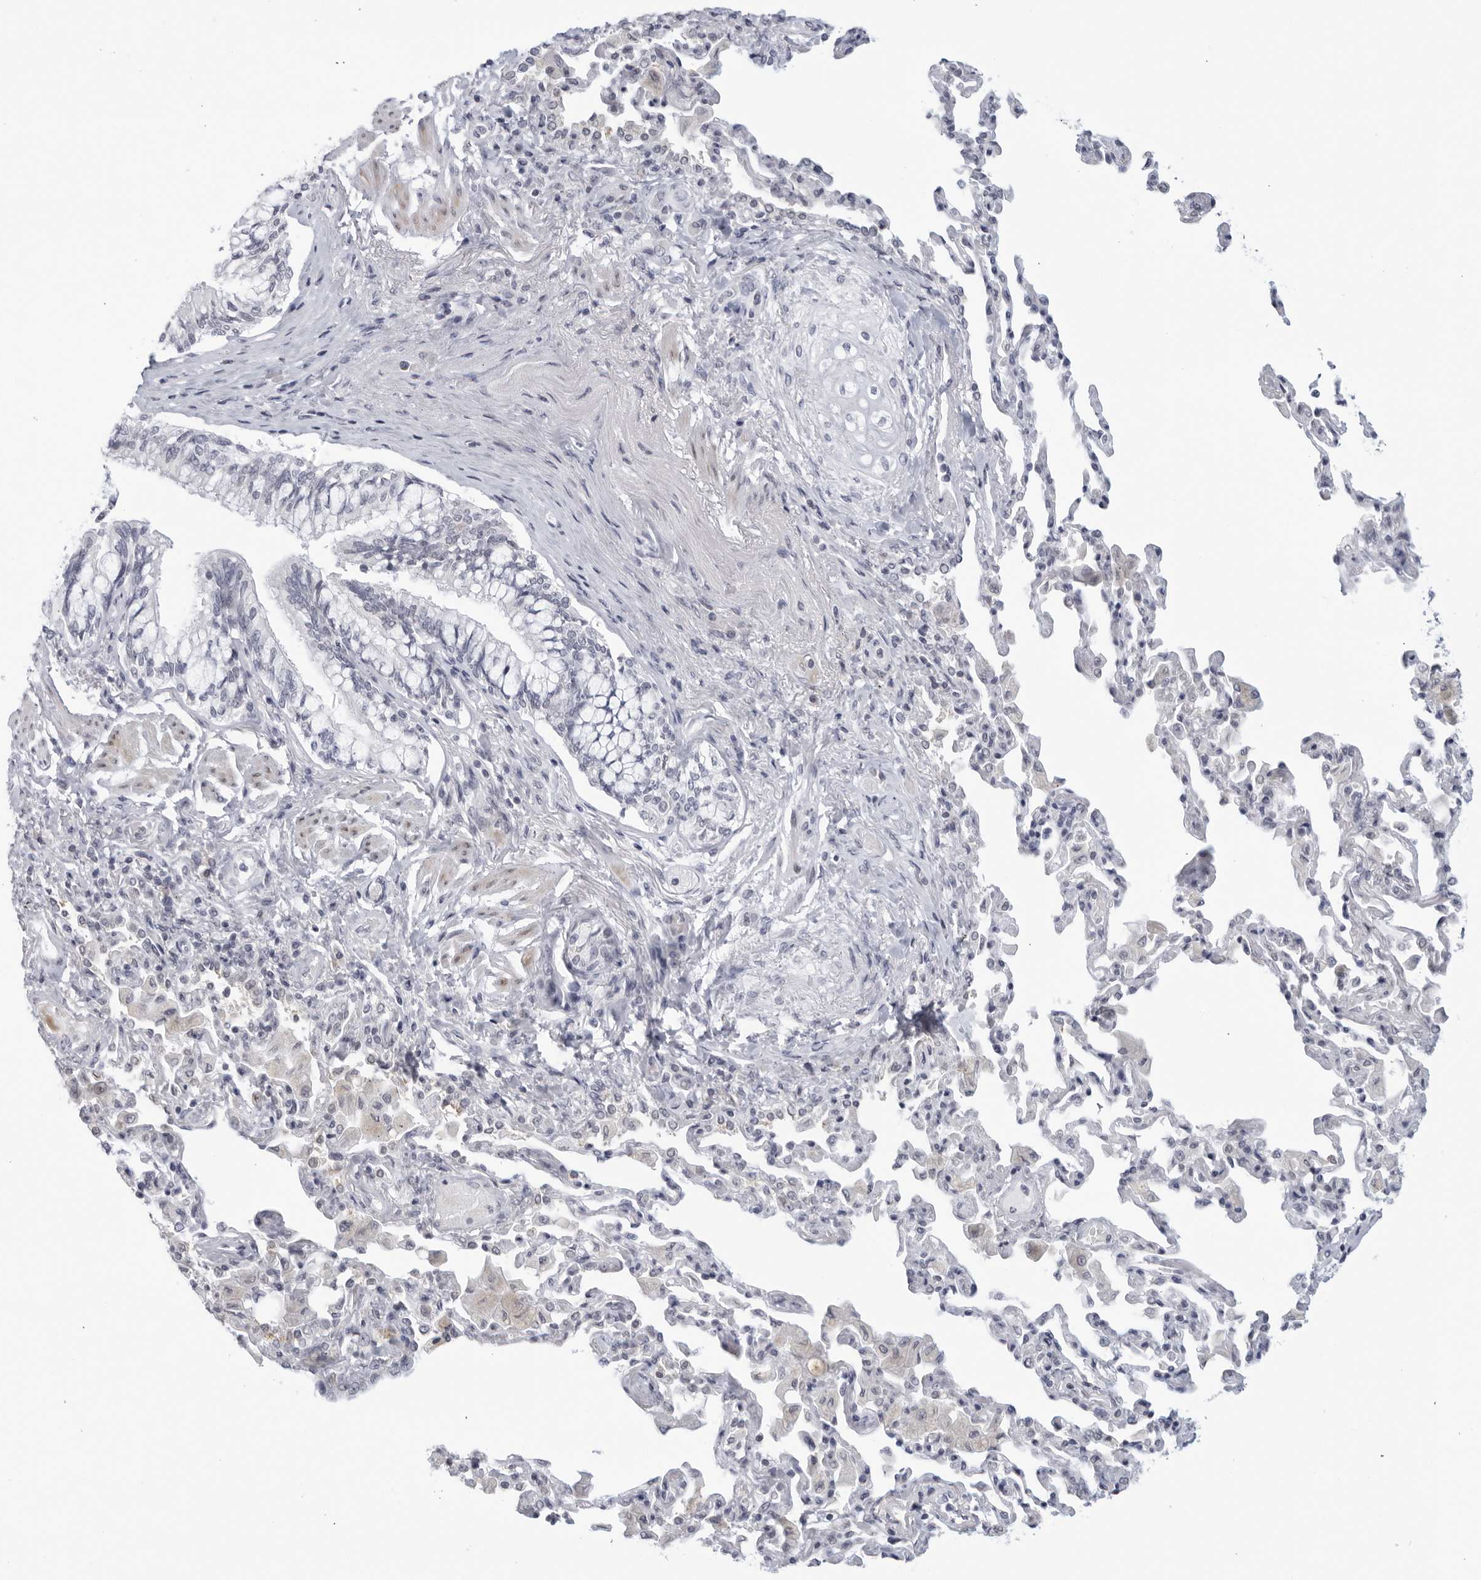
{"staining": {"intensity": "negative", "quantity": "none", "location": "none"}, "tissue": "bronchus", "cell_type": "Respiratory epithelial cells", "image_type": "normal", "snomed": [{"axis": "morphology", "description": "Normal tissue, NOS"}, {"axis": "morphology", "description": "Inflammation, NOS"}, {"axis": "topography", "description": "Bronchus"}, {"axis": "topography", "description": "Lung"}], "caption": "High power microscopy histopathology image of an IHC photomicrograph of benign bronchus, revealing no significant positivity in respiratory epithelial cells.", "gene": "WDTC1", "patient": {"sex": "female", "age": 46}}